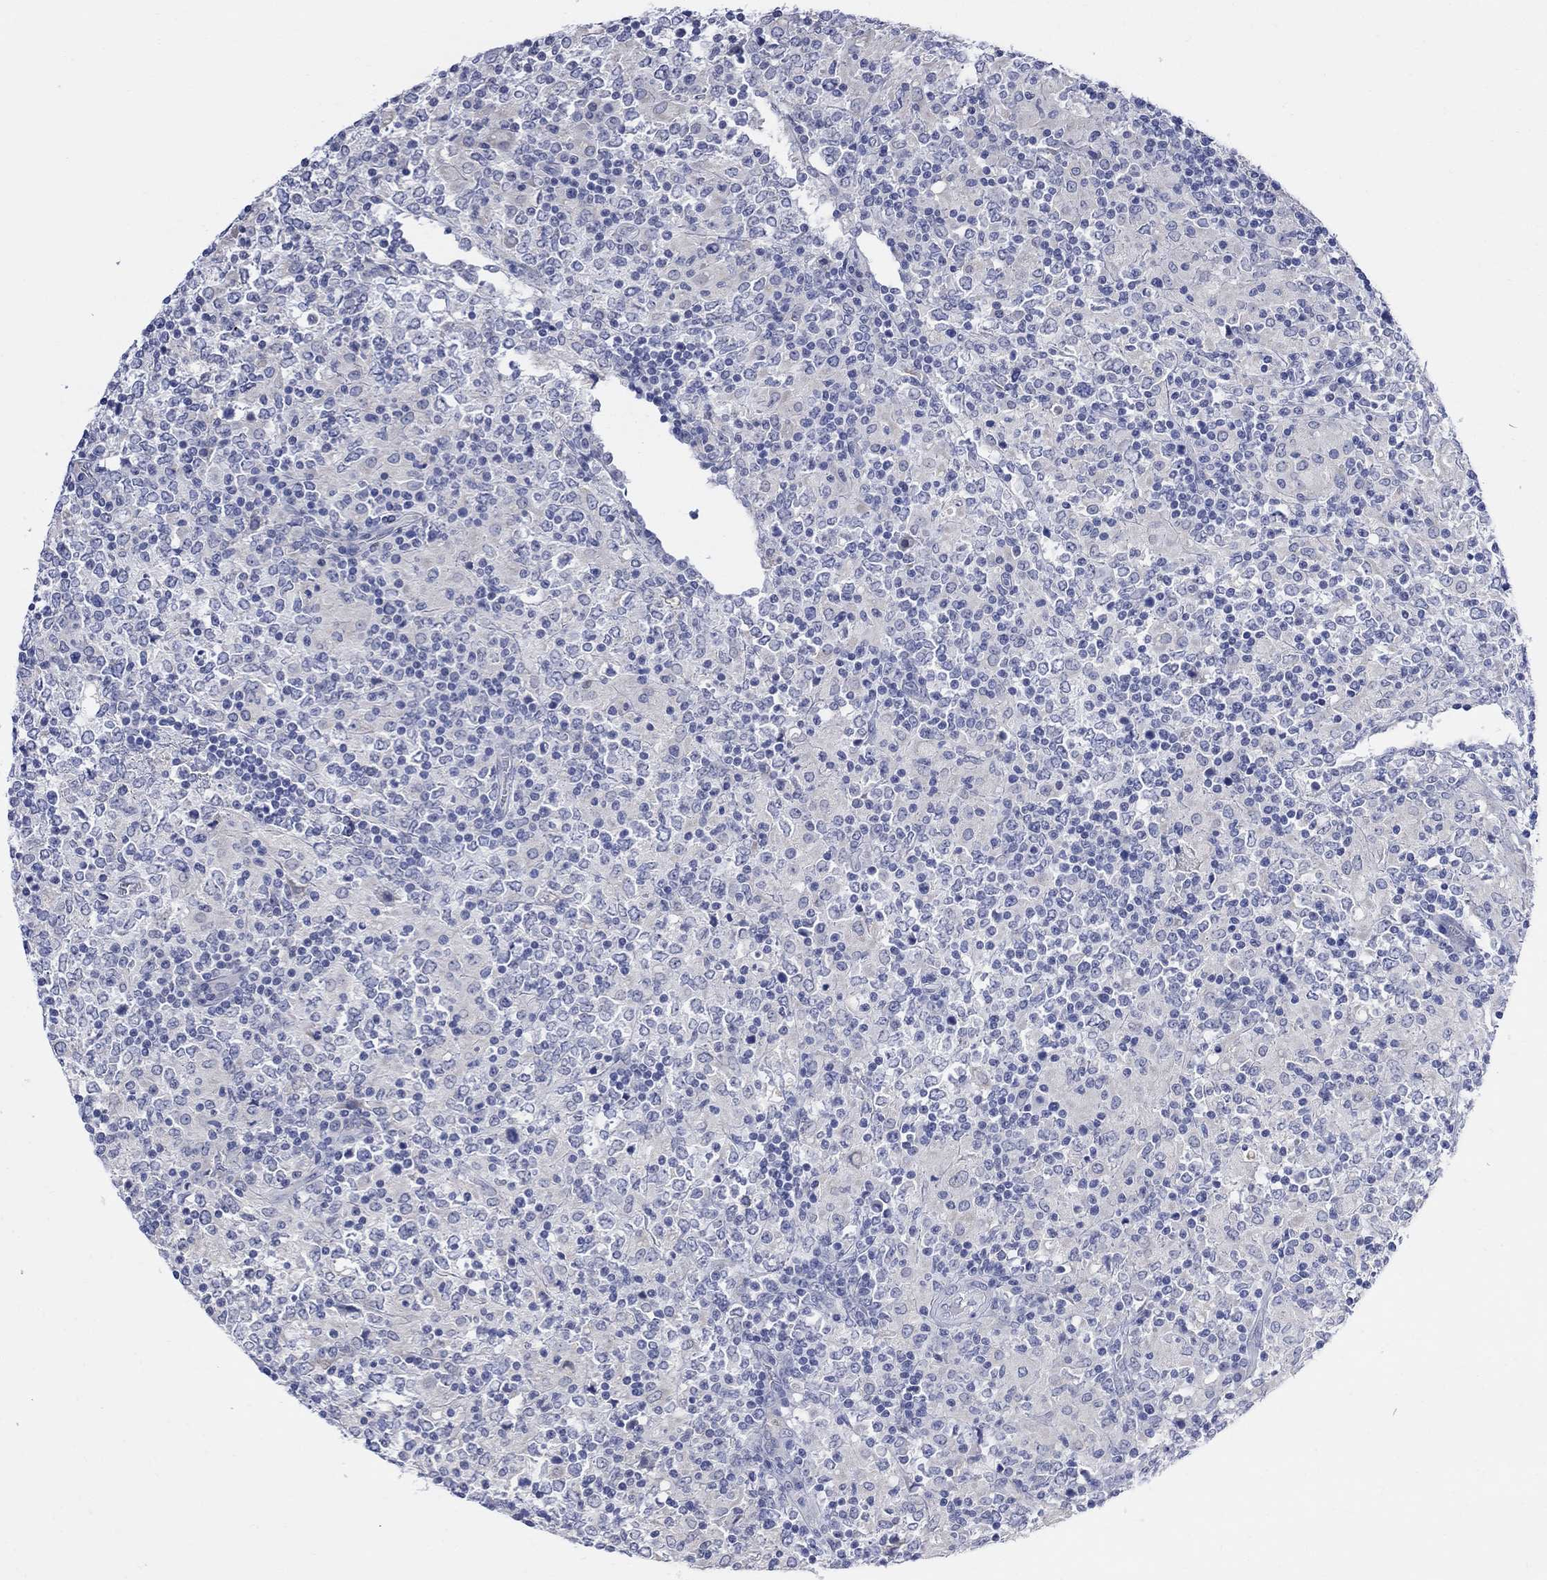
{"staining": {"intensity": "negative", "quantity": "none", "location": "none"}, "tissue": "lymphoma", "cell_type": "Tumor cells", "image_type": "cancer", "snomed": [{"axis": "morphology", "description": "Malignant lymphoma, non-Hodgkin's type, High grade"}, {"axis": "topography", "description": "Lymph node"}], "caption": "This is an immunohistochemistry (IHC) image of human high-grade malignant lymphoma, non-Hodgkin's type. There is no staining in tumor cells.", "gene": "FBP2", "patient": {"sex": "female", "age": 84}}